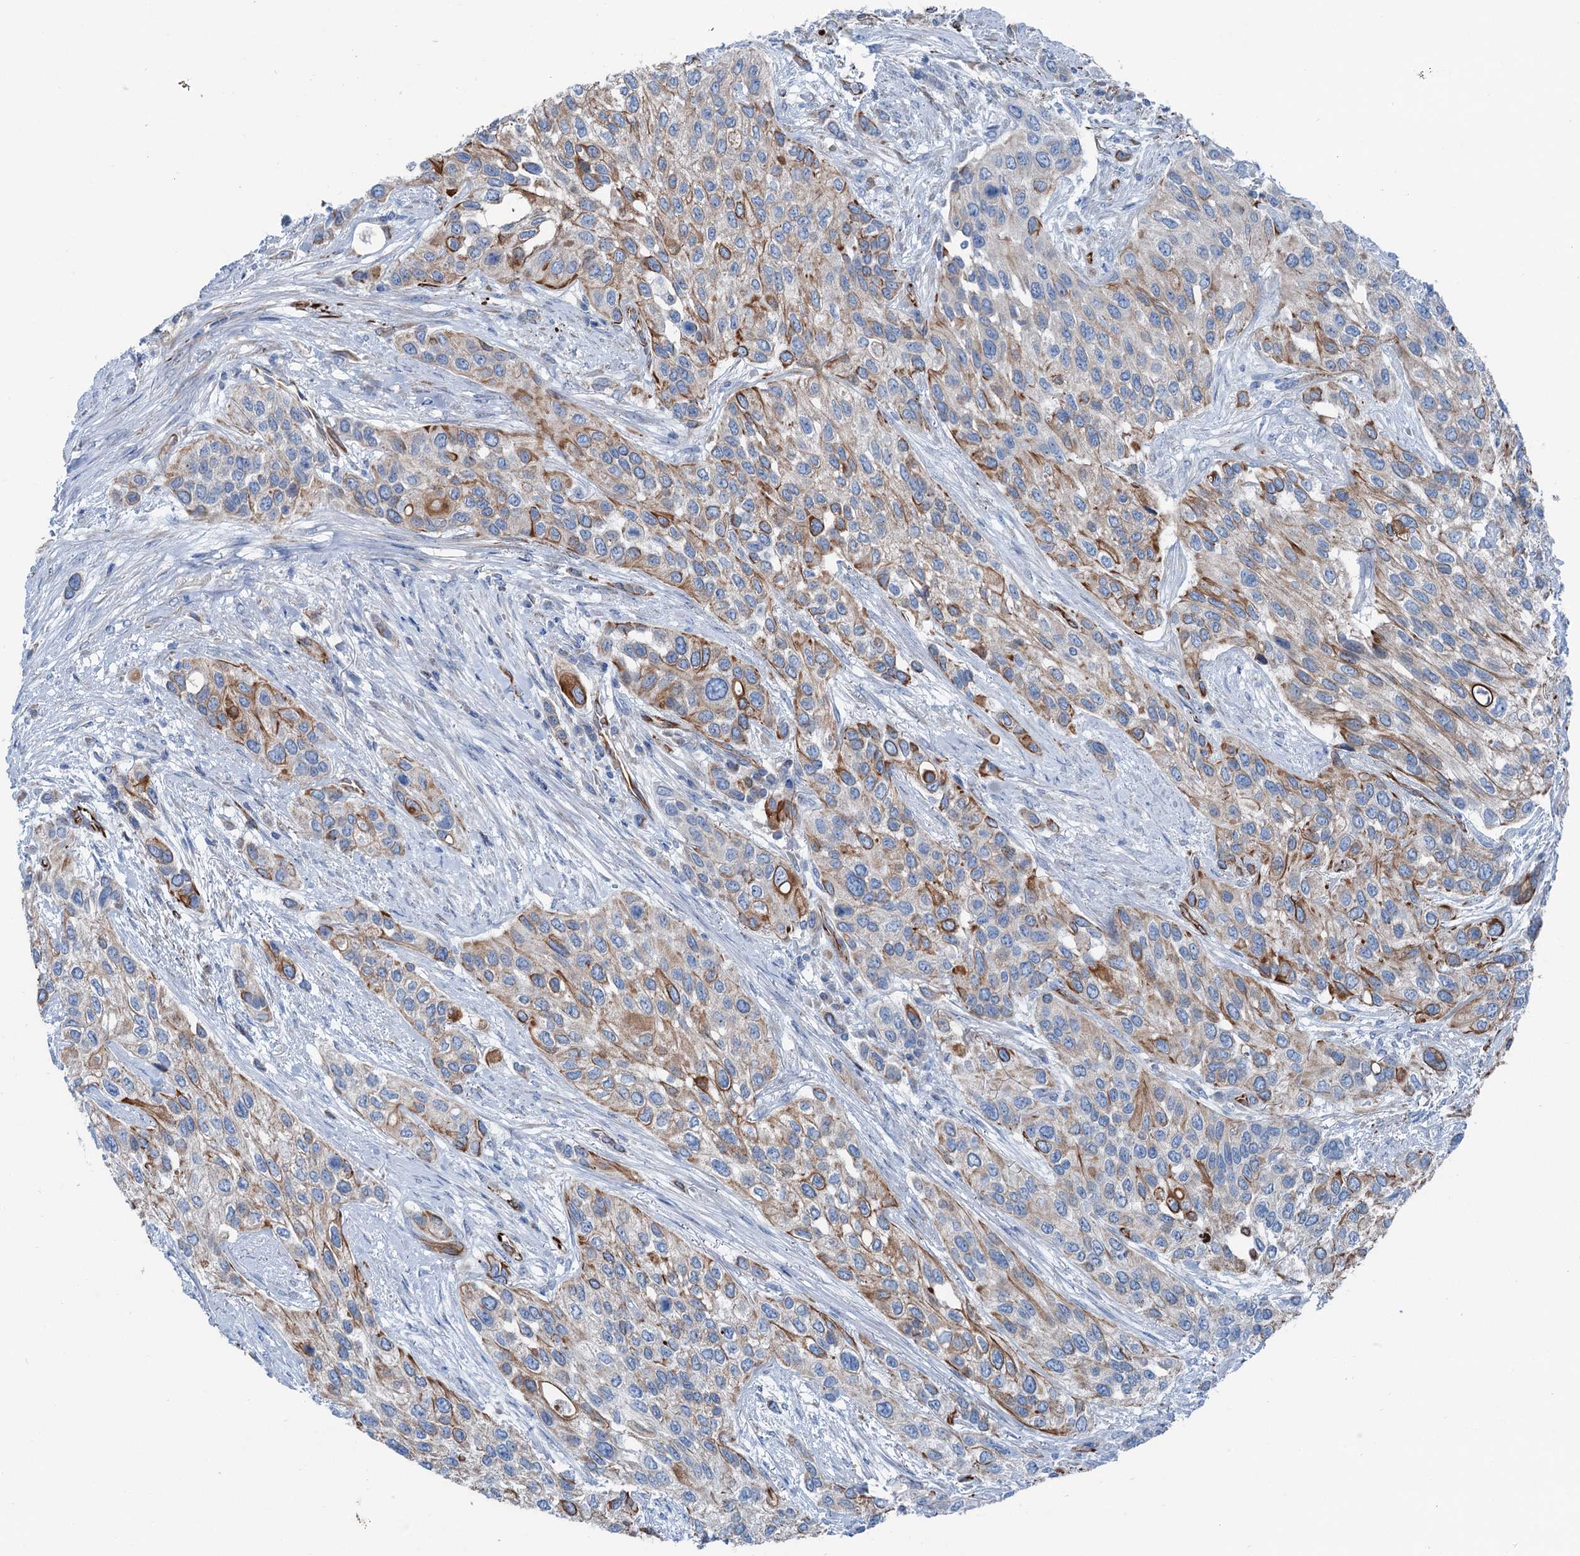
{"staining": {"intensity": "weak", "quantity": "25%-75%", "location": "cytoplasmic/membranous"}, "tissue": "urothelial cancer", "cell_type": "Tumor cells", "image_type": "cancer", "snomed": [{"axis": "morphology", "description": "Normal tissue, NOS"}, {"axis": "morphology", "description": "Urothelial carcinoma, High grade"}, {"axis": "topography", "description": "Vascular tissue"}, {"axis": "topography", "description": "Urinary bladder"}], "caption": "Immunohistochemistry (DAB (3,3'-diaminobenzidine)) staining of human urothelial carcinoma (high-grade) demonstrates weak cytoplasmic/membranous protein positivity in approximately 25%-75% of tumor cells.", "gene": "CALCOCO1", "patient": {"sex": "female", "age": 56}}